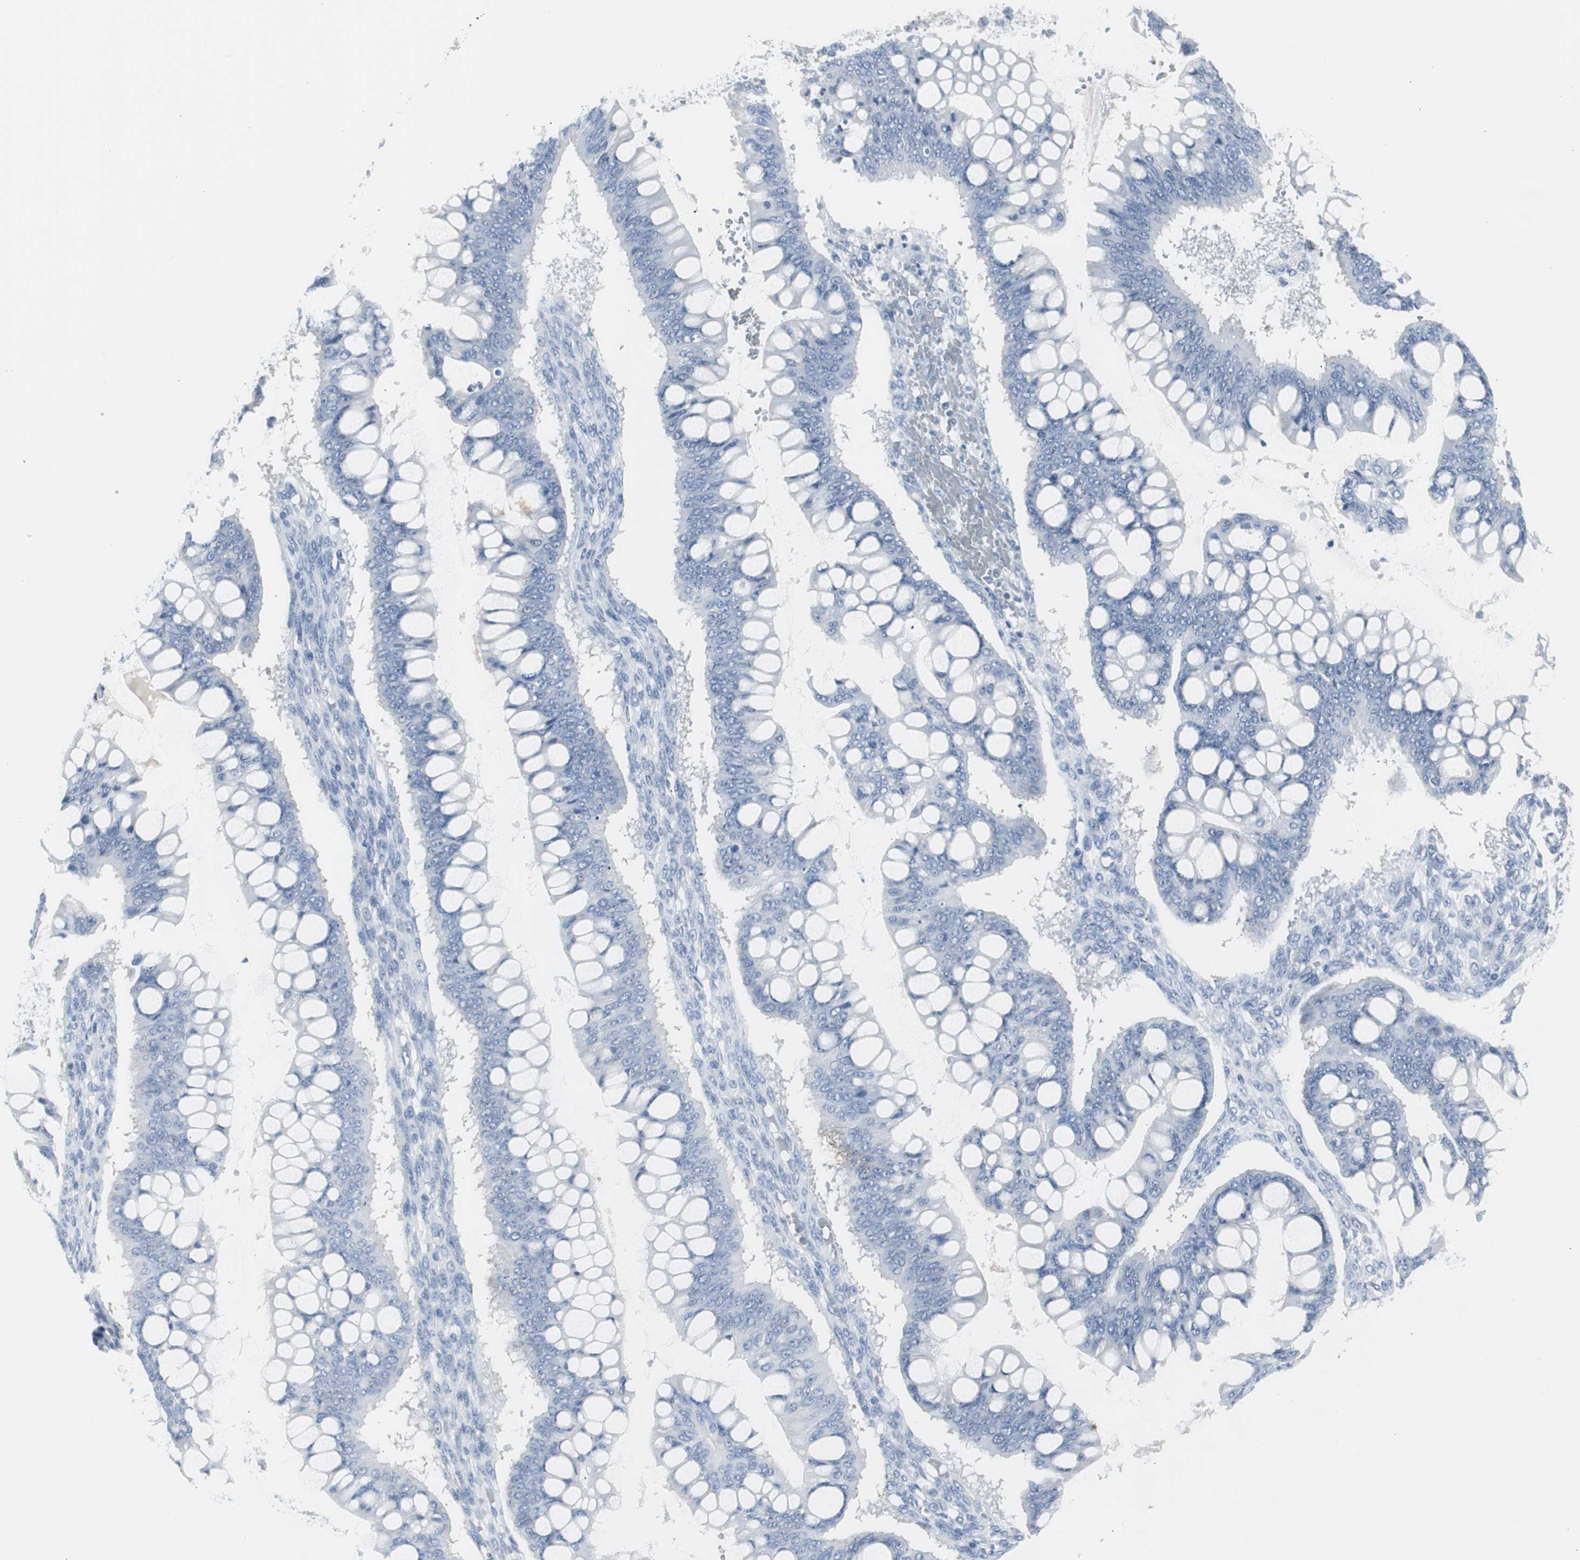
{"staining": {"intensity": "negative", "quantity": "none", "location": "none"}, "tissue": "ovarian cancer", "cell_type": "Tumor cells", "image_type": "cancer", "snomed": [{"axis": "morphology", "description": "Cystadenocarcinoma, mucinous, NOS"}, {"axis": "topography", "description": "Ovary"}], "caption": "The image shows no significant expression in tumor cells of mucinous cystadenocarcinoma (ovarian).", "gene": "S100A7", "patient": {"sex": "female", "age": 73}}